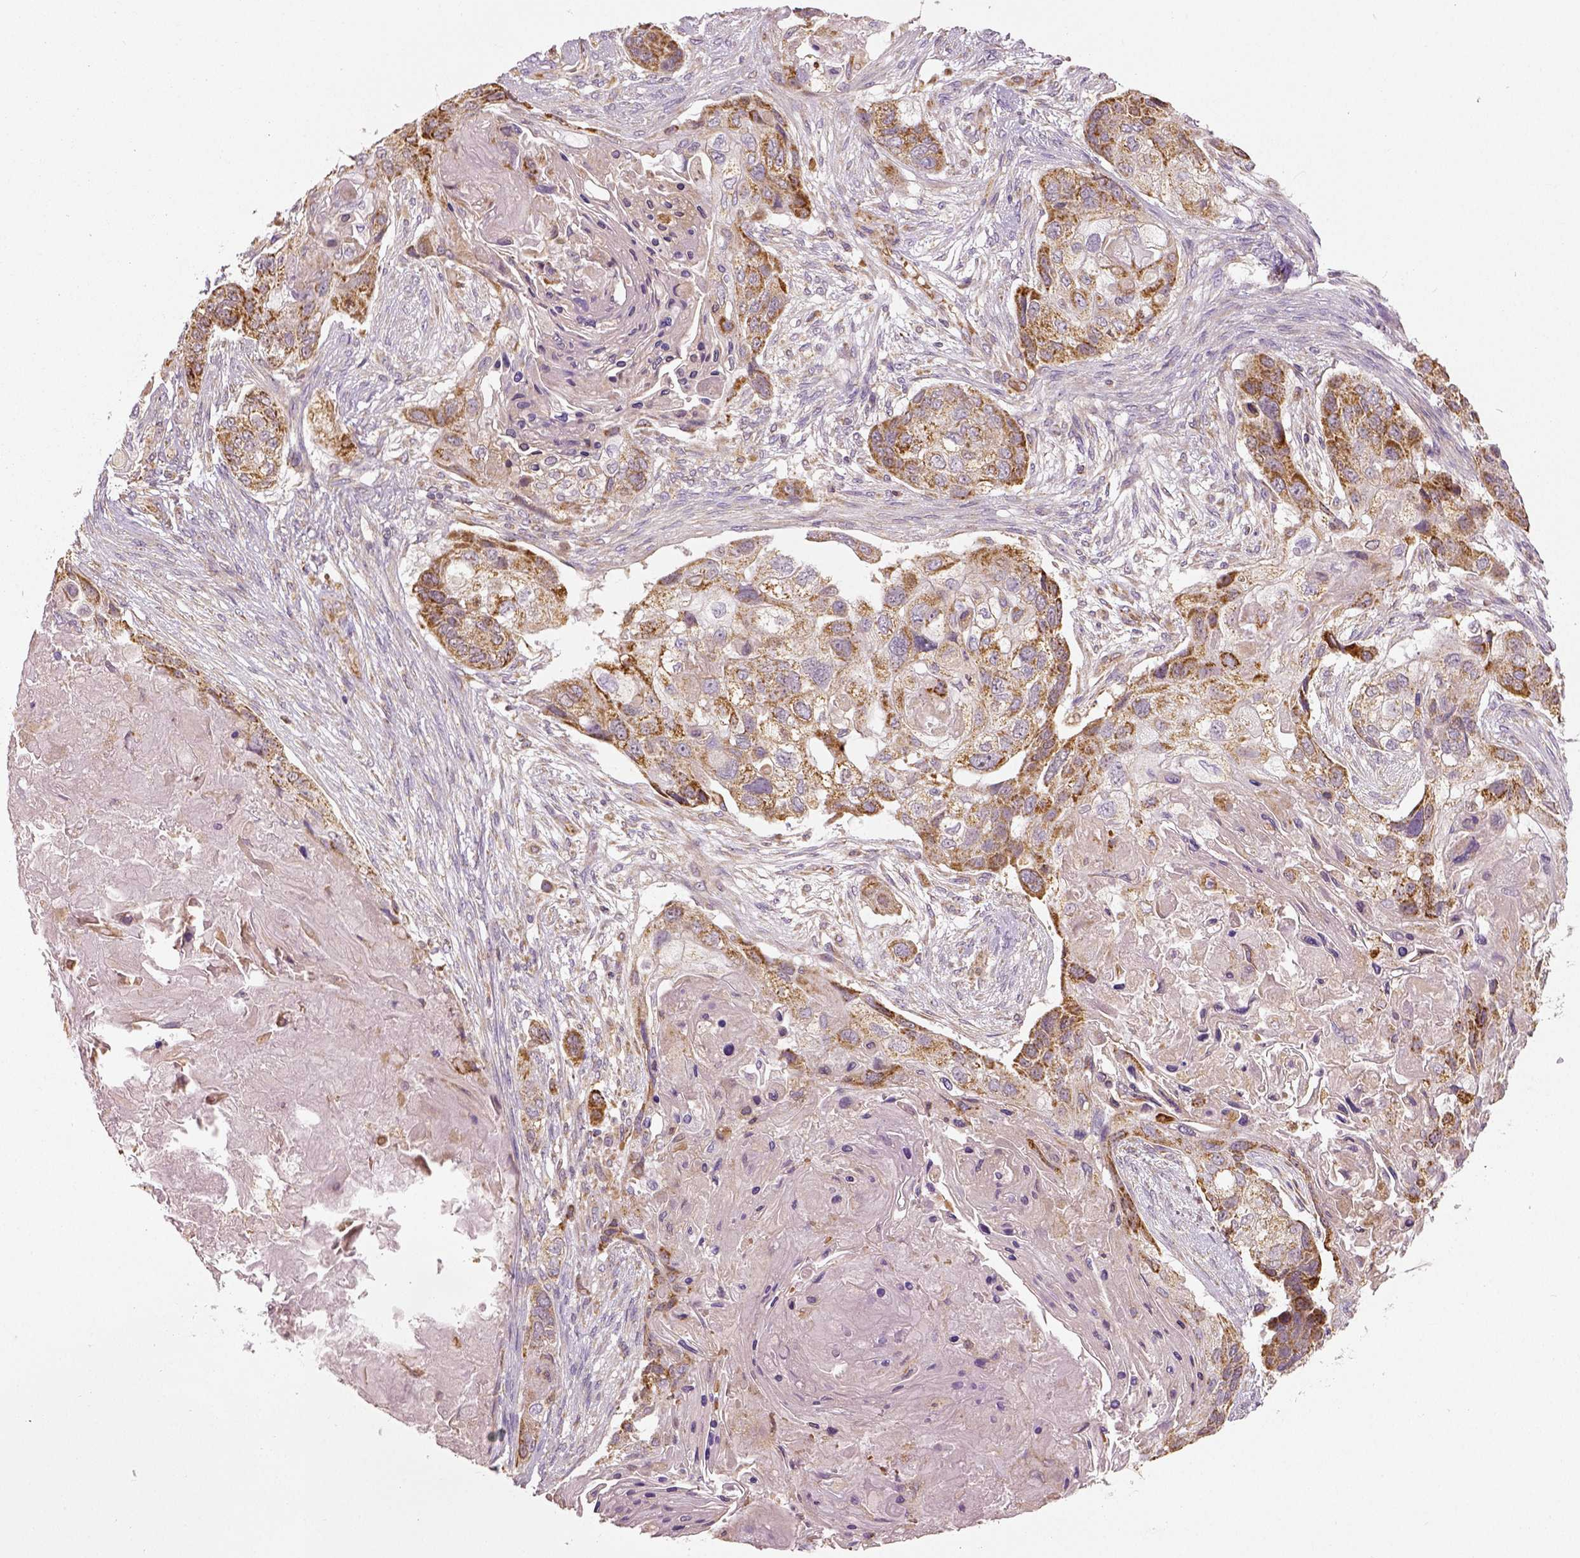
{"staining": {"intensity": "moderate", "quantity": ">75%", "location": "cytoplasmic/membranous"}, "tissue": "lung cancer", "cell_type": "Tumor cells", "image_type": "cancer", "snomed": [{"axis": "morphology", "description": "Squamous cell carcinoma, NOS"}, {"axis": "topography", "description": "Lung"}], "caption": "Immunohistochemical staining of human lung cancer reveals medium levels of moderate cytoplasmic/membranous expression in about >75% of tumor cells.", "gene": "PGAM5", "patient": {"sex": "male", "age": 69}}